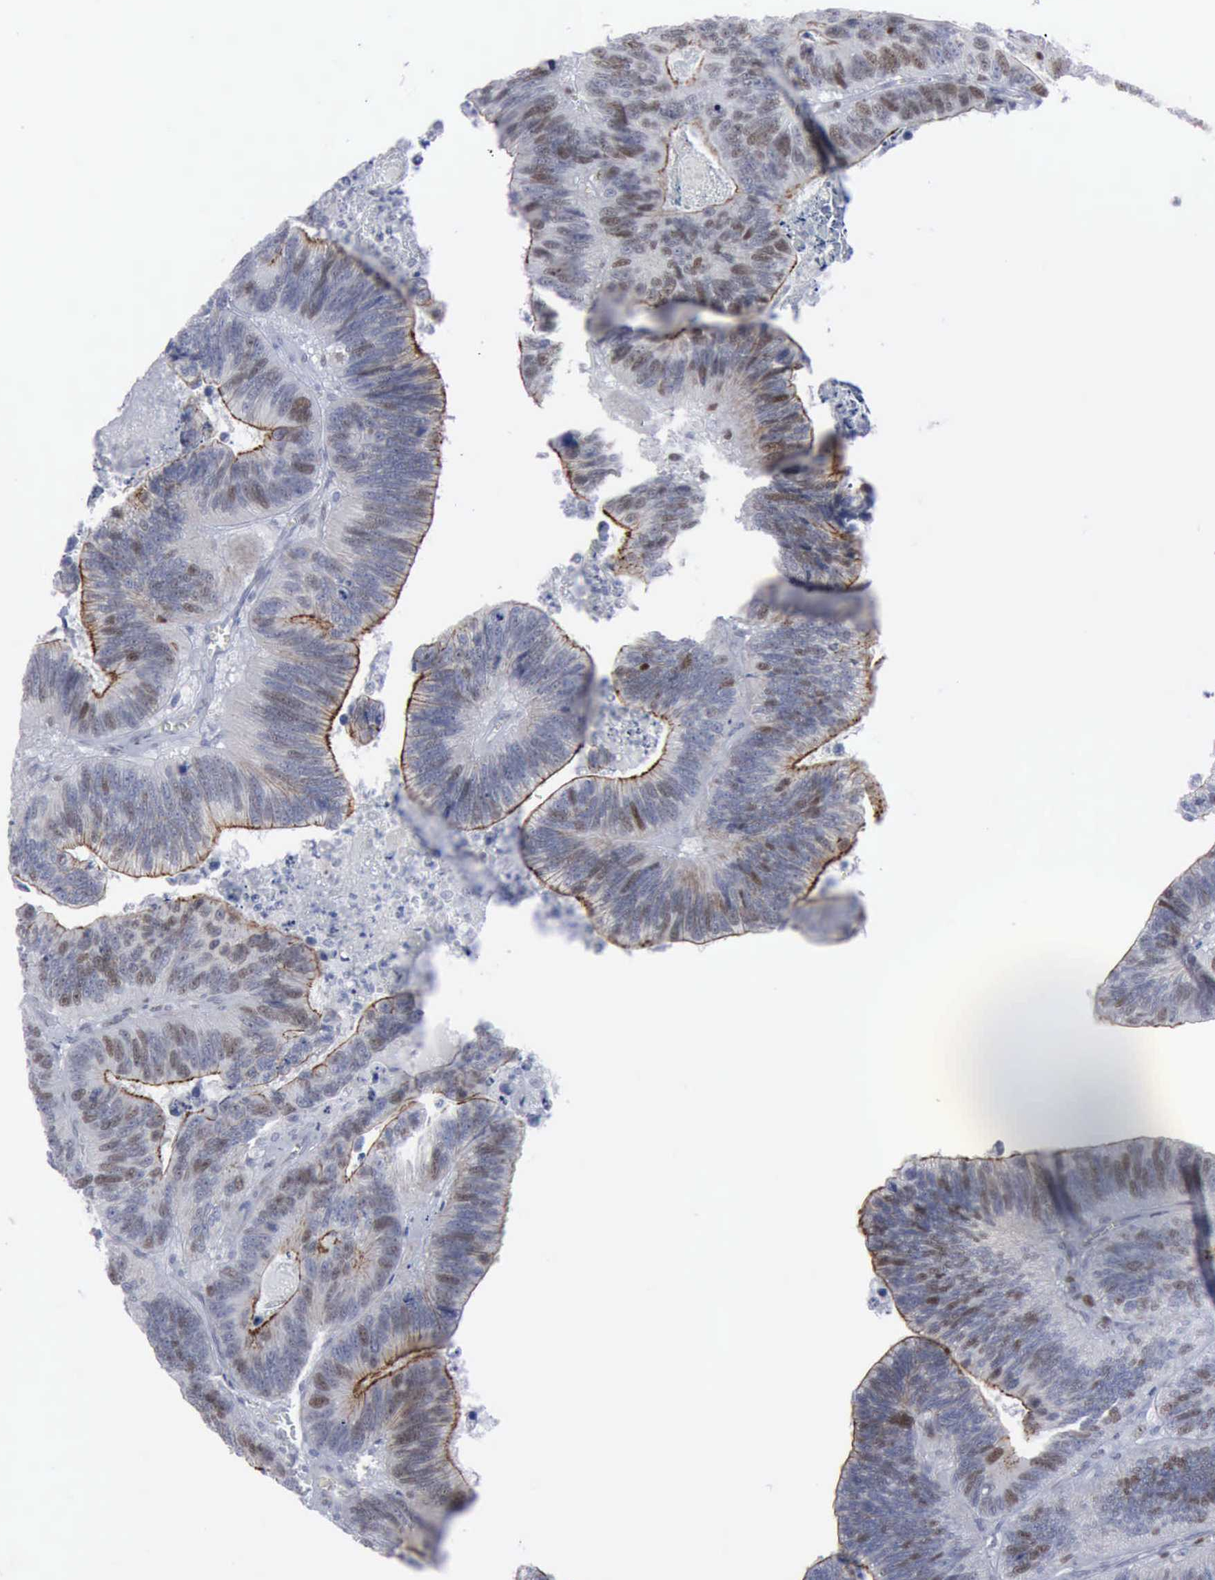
{"staining": {"intensity": "moderate", "quantity": "<25%", "location": "cytoplasmic/membranous,nuclear"}, "tissue": "colorectal cancer", "cell_type": "Tumor cells", "image_type": "cancer", "snomed": [{"axis": "morphology", "description": "Adenocarcinoma, NOS"}, {"axis": "topography", "description": "Colon"}], "caption": "Protein staining of adenocarcinoma (colorectal) tissue demonstrates moderate cytoplasmic/membranous and nuclear positivity in about <25% of tumor cells.", "gene": "MCM5", "patient": {"sex": "male", "age": 72}}